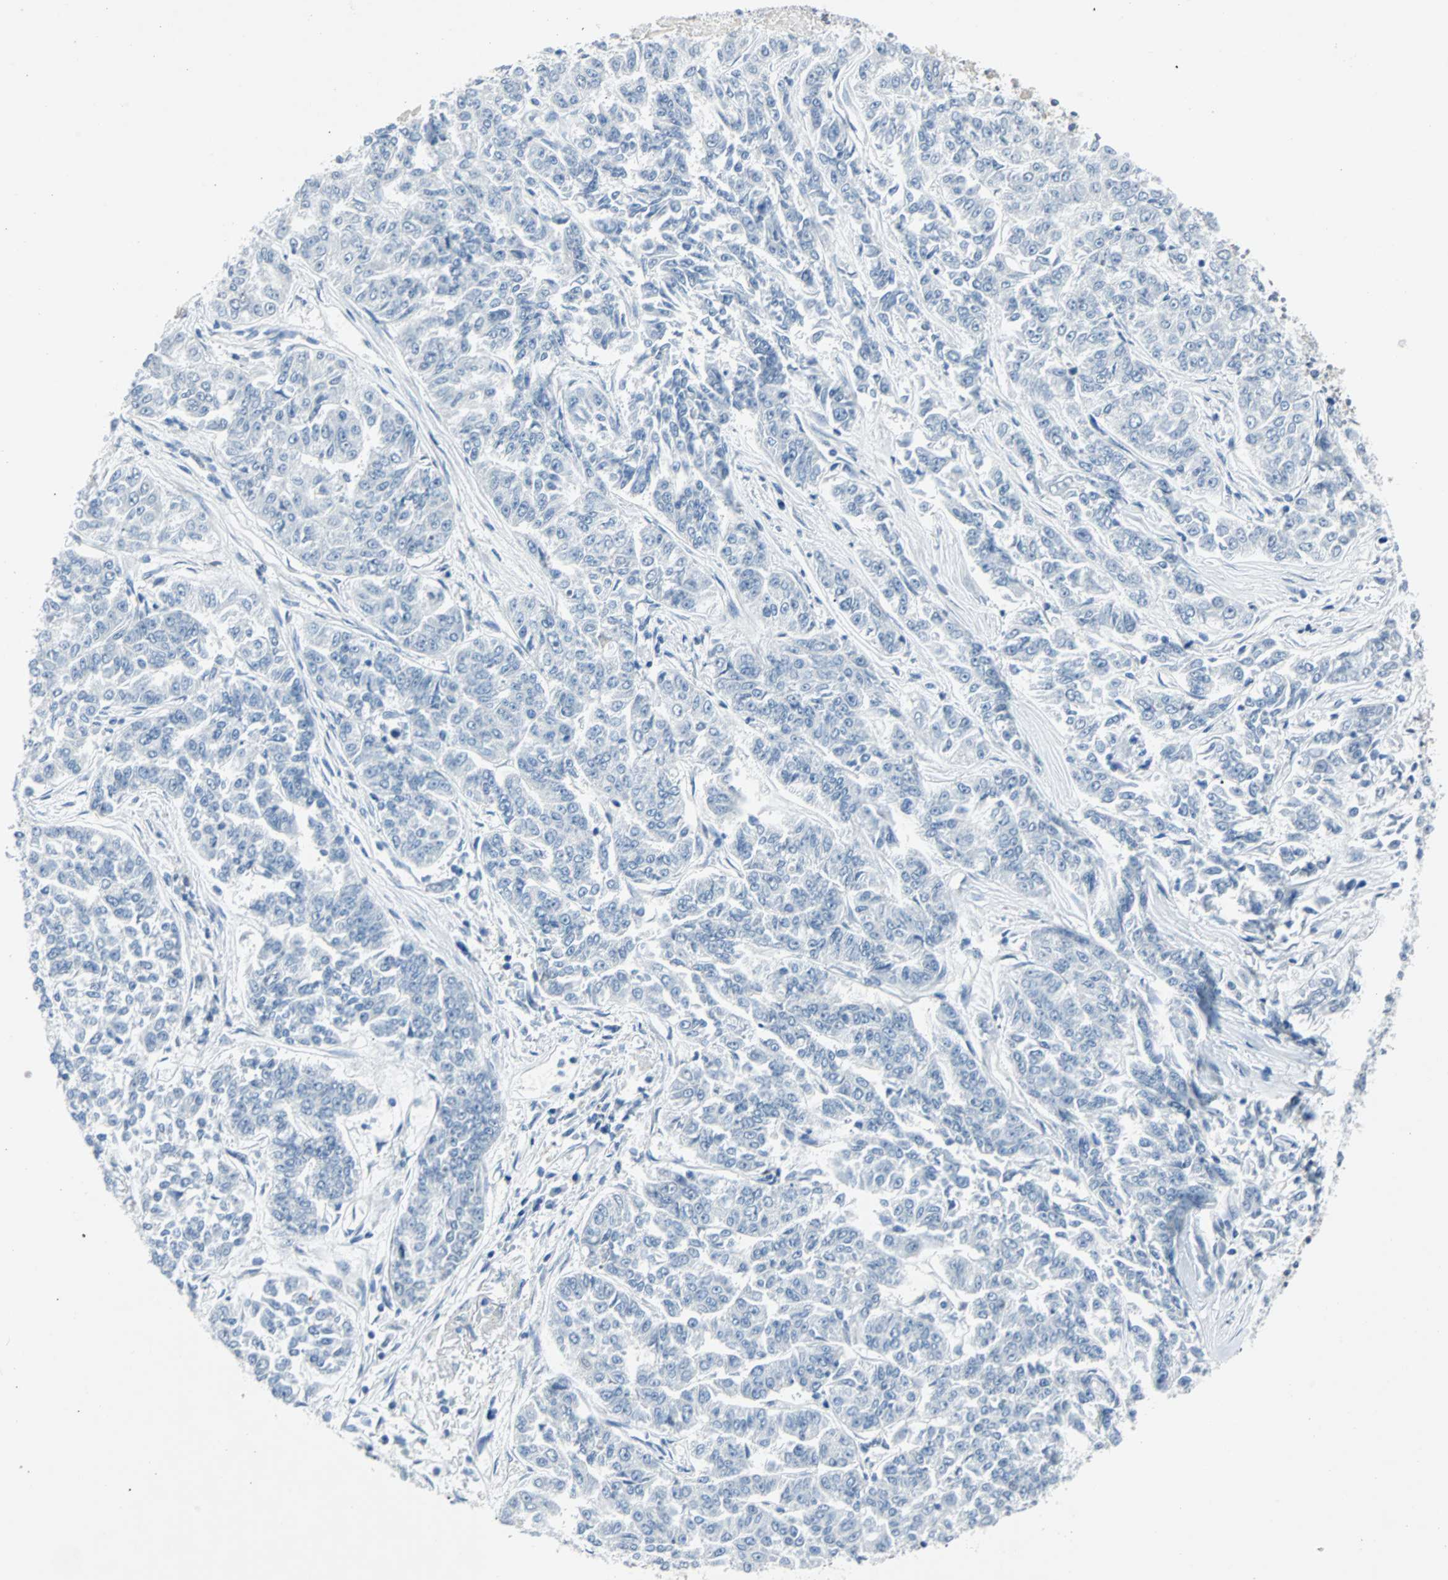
{"staining": {"intensity": "negative", "quantity": "none", "location": "none"}, "tissue": "lung cancer", "cell_type": "Tumor cells", "image_type": "cancer", "snomed": [{"axis": "morphology", "description": "Adenocarcinoma, NOS"}, {"axis": "topography", "description": "Lung"}], "caption": "Tumor cells show no significant positivity in lung cancer (adenocarcinoma).", "gene": "BBC3", "patient": {"sex": "male", "age": 84}}